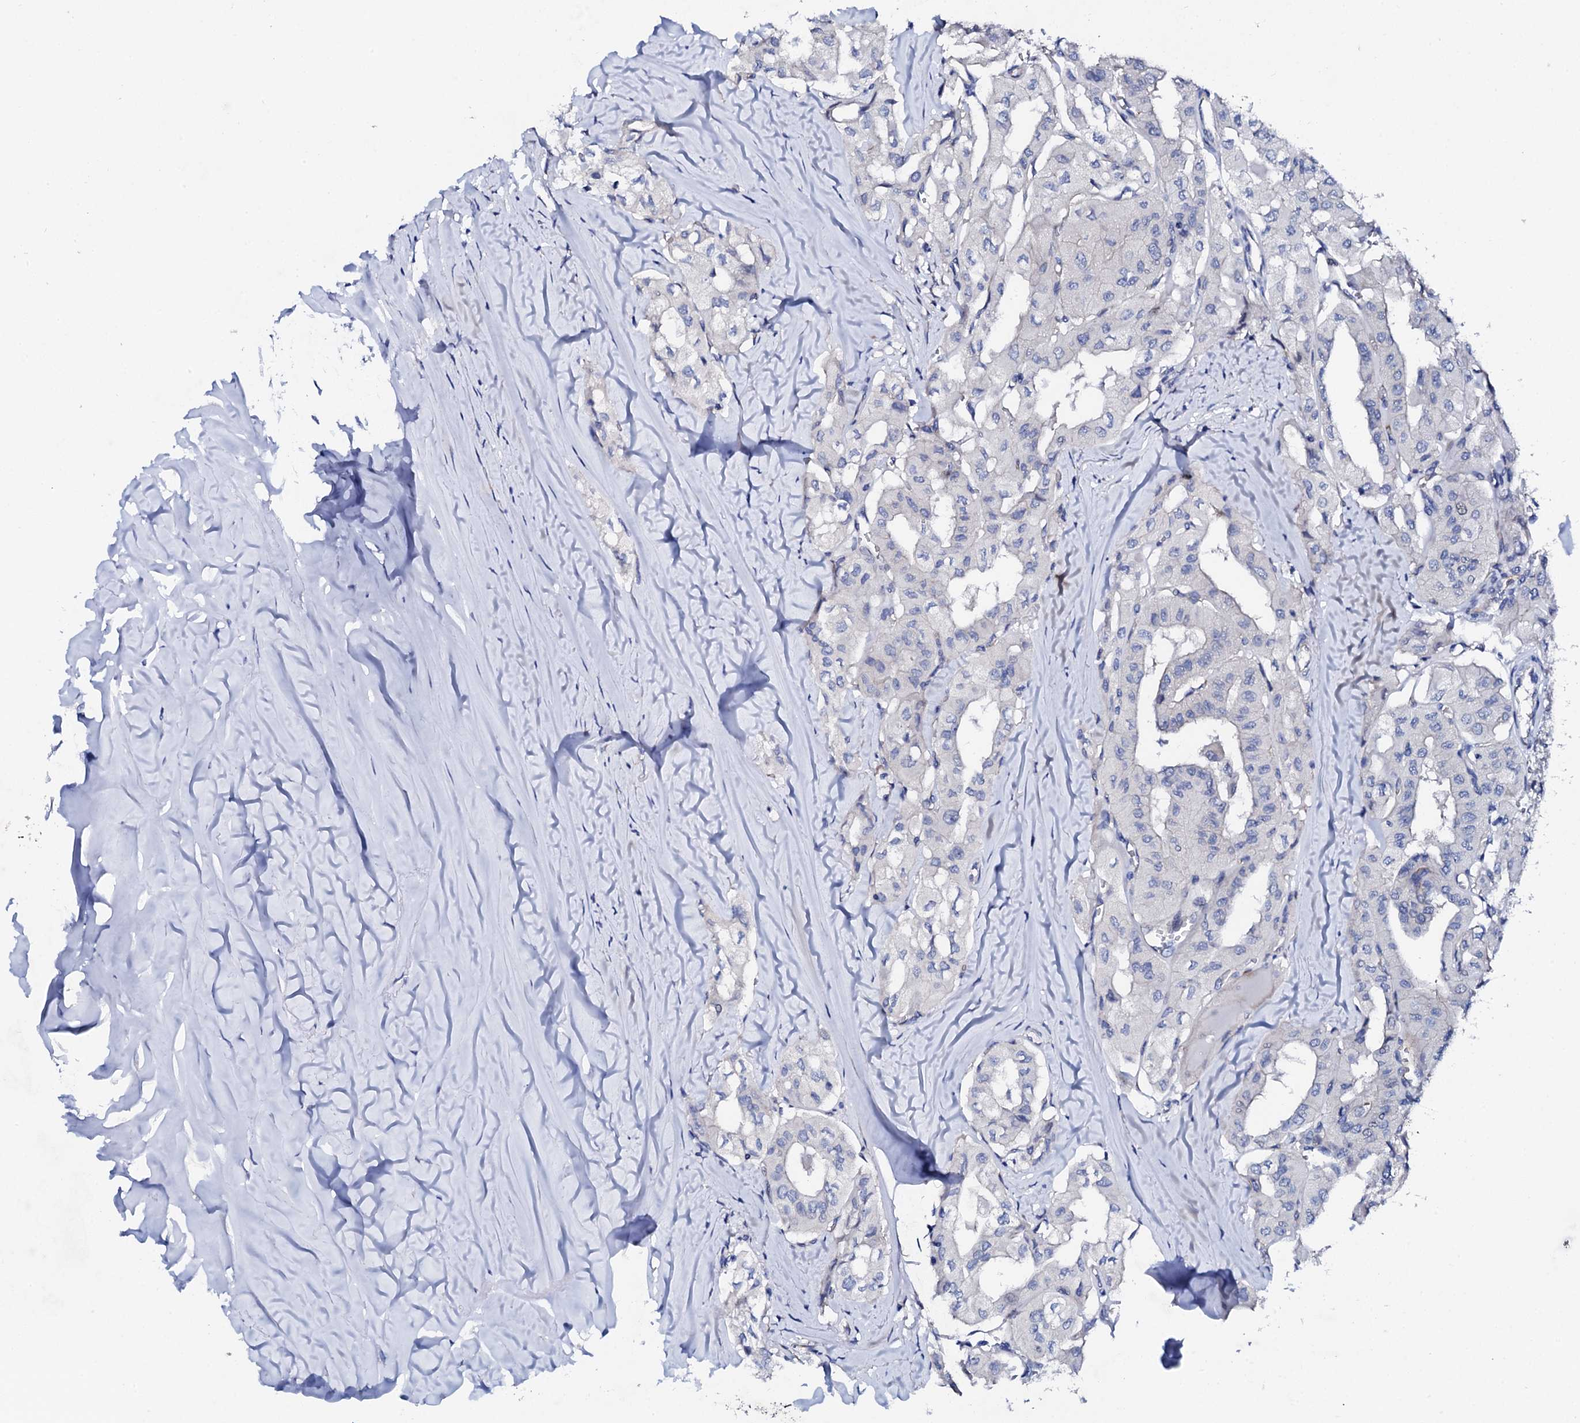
{"staining": {"intensity": "negative", "quantity": "none", "location": "none"}, "tissue": "thyroid cancer", "cell_type": "Tumor cells", "image_type": "cancer", "snomed": [{"axis": "morphology", "description": "Papillary adenocarcinoma, NOS"}, {"axis": "topography", "description": "Thyroid gland"}], "caption": "The photomicrograph exhibits no significant staining in tumor cells of thyroid papillary adenocarcinoma.", "gene": "TRDN", "patient": {"sex": "female", "age": 59}}